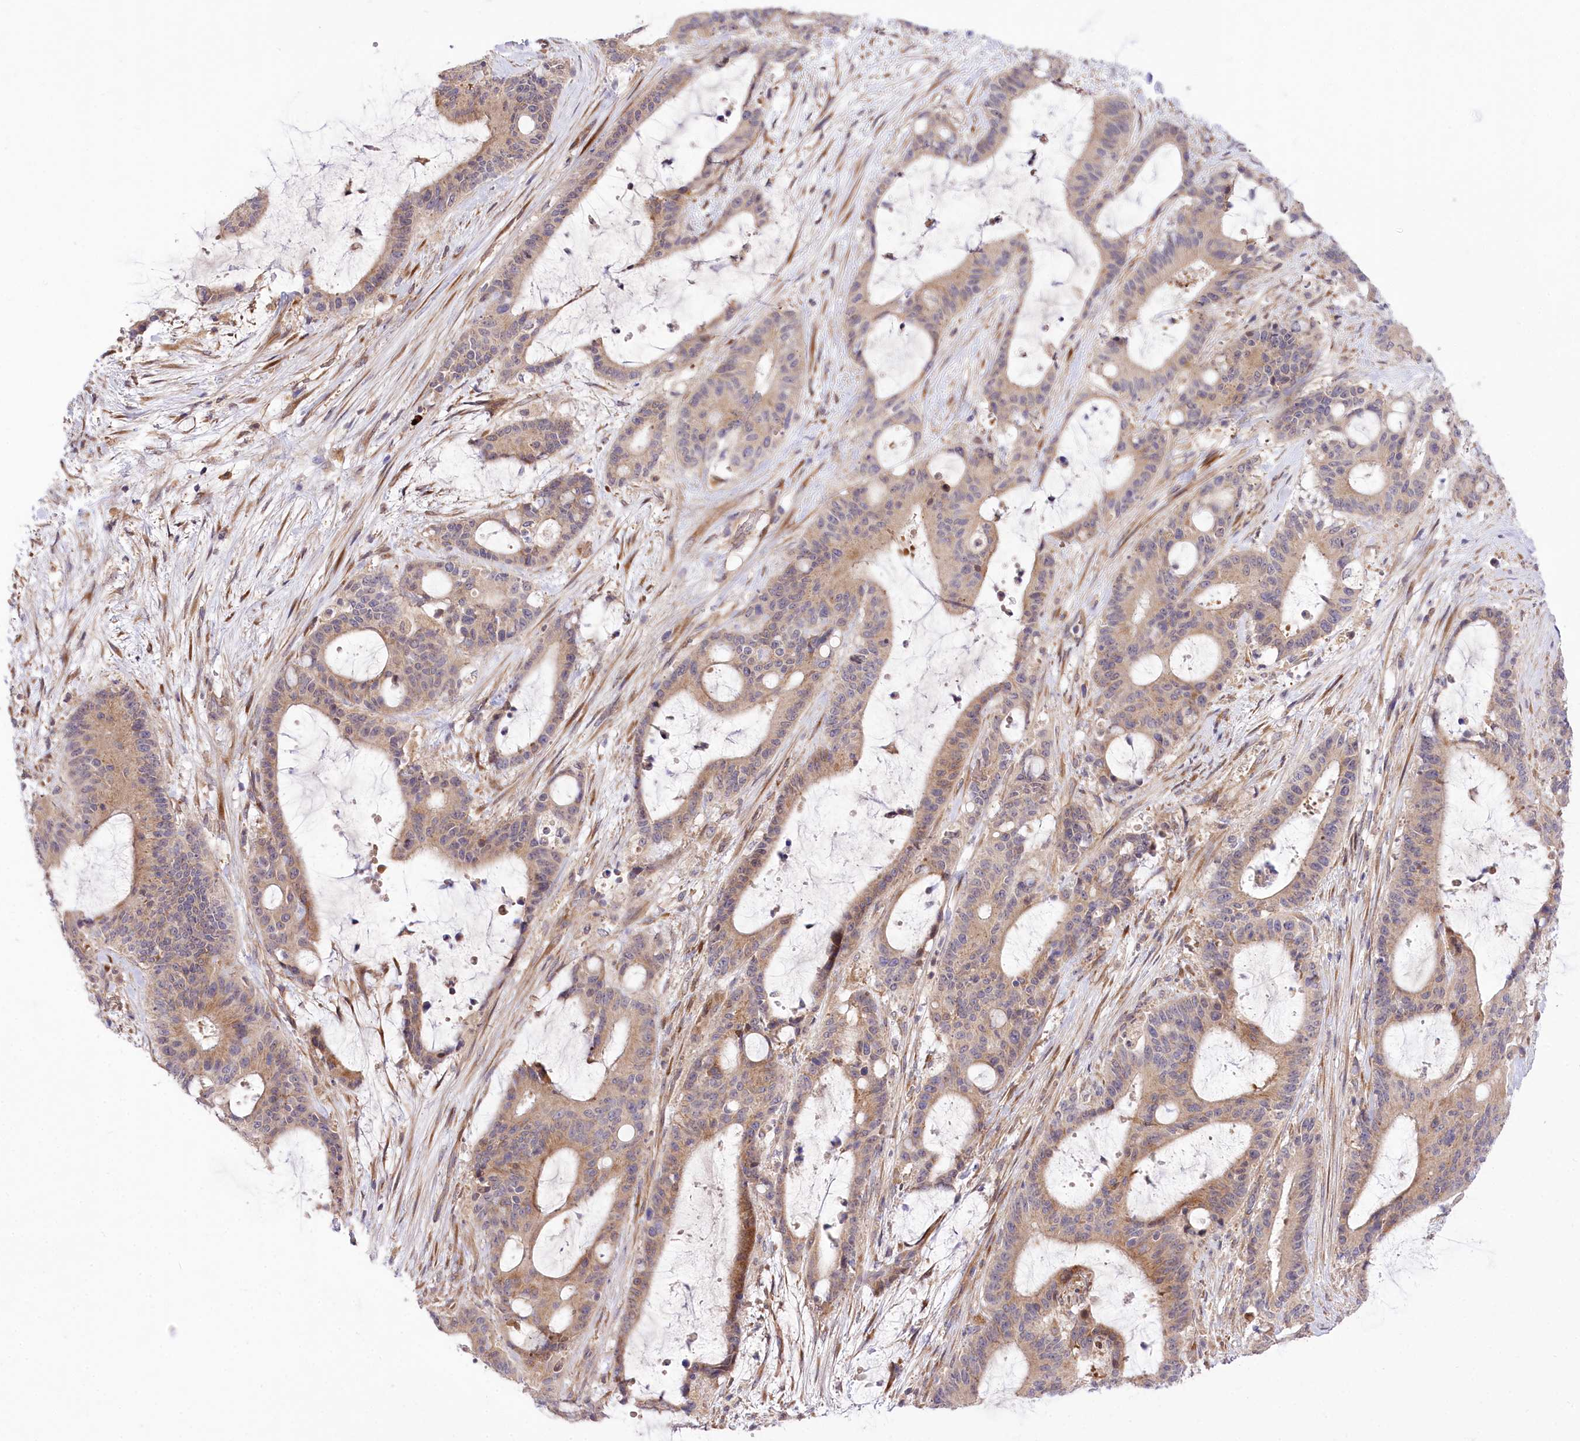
{"staining": {"intensity": "weak", "quantity": ">75%", "location": "cytoplasmic/membranous"}, "tissue": "liver cancer", "cell_type": "Tumor cells", "image_type": "cancer", "snomed": [{"axis": "morphology", "description": "Normal tissue, NOS"}, {"axis": "morphology", "description": "Cholangiocarcinoma"}, {"axis": "topography", "description": "Liver"}, {"axis": "topography", "description": "Peripheral nerve tissue"}], "caption": "Liver cholangiocarcinoma stained with a protein marker demonstrates weak staining in tumor cells.", "gene": "TRUB1", "patient": {"sex": "female", "age": 73}}